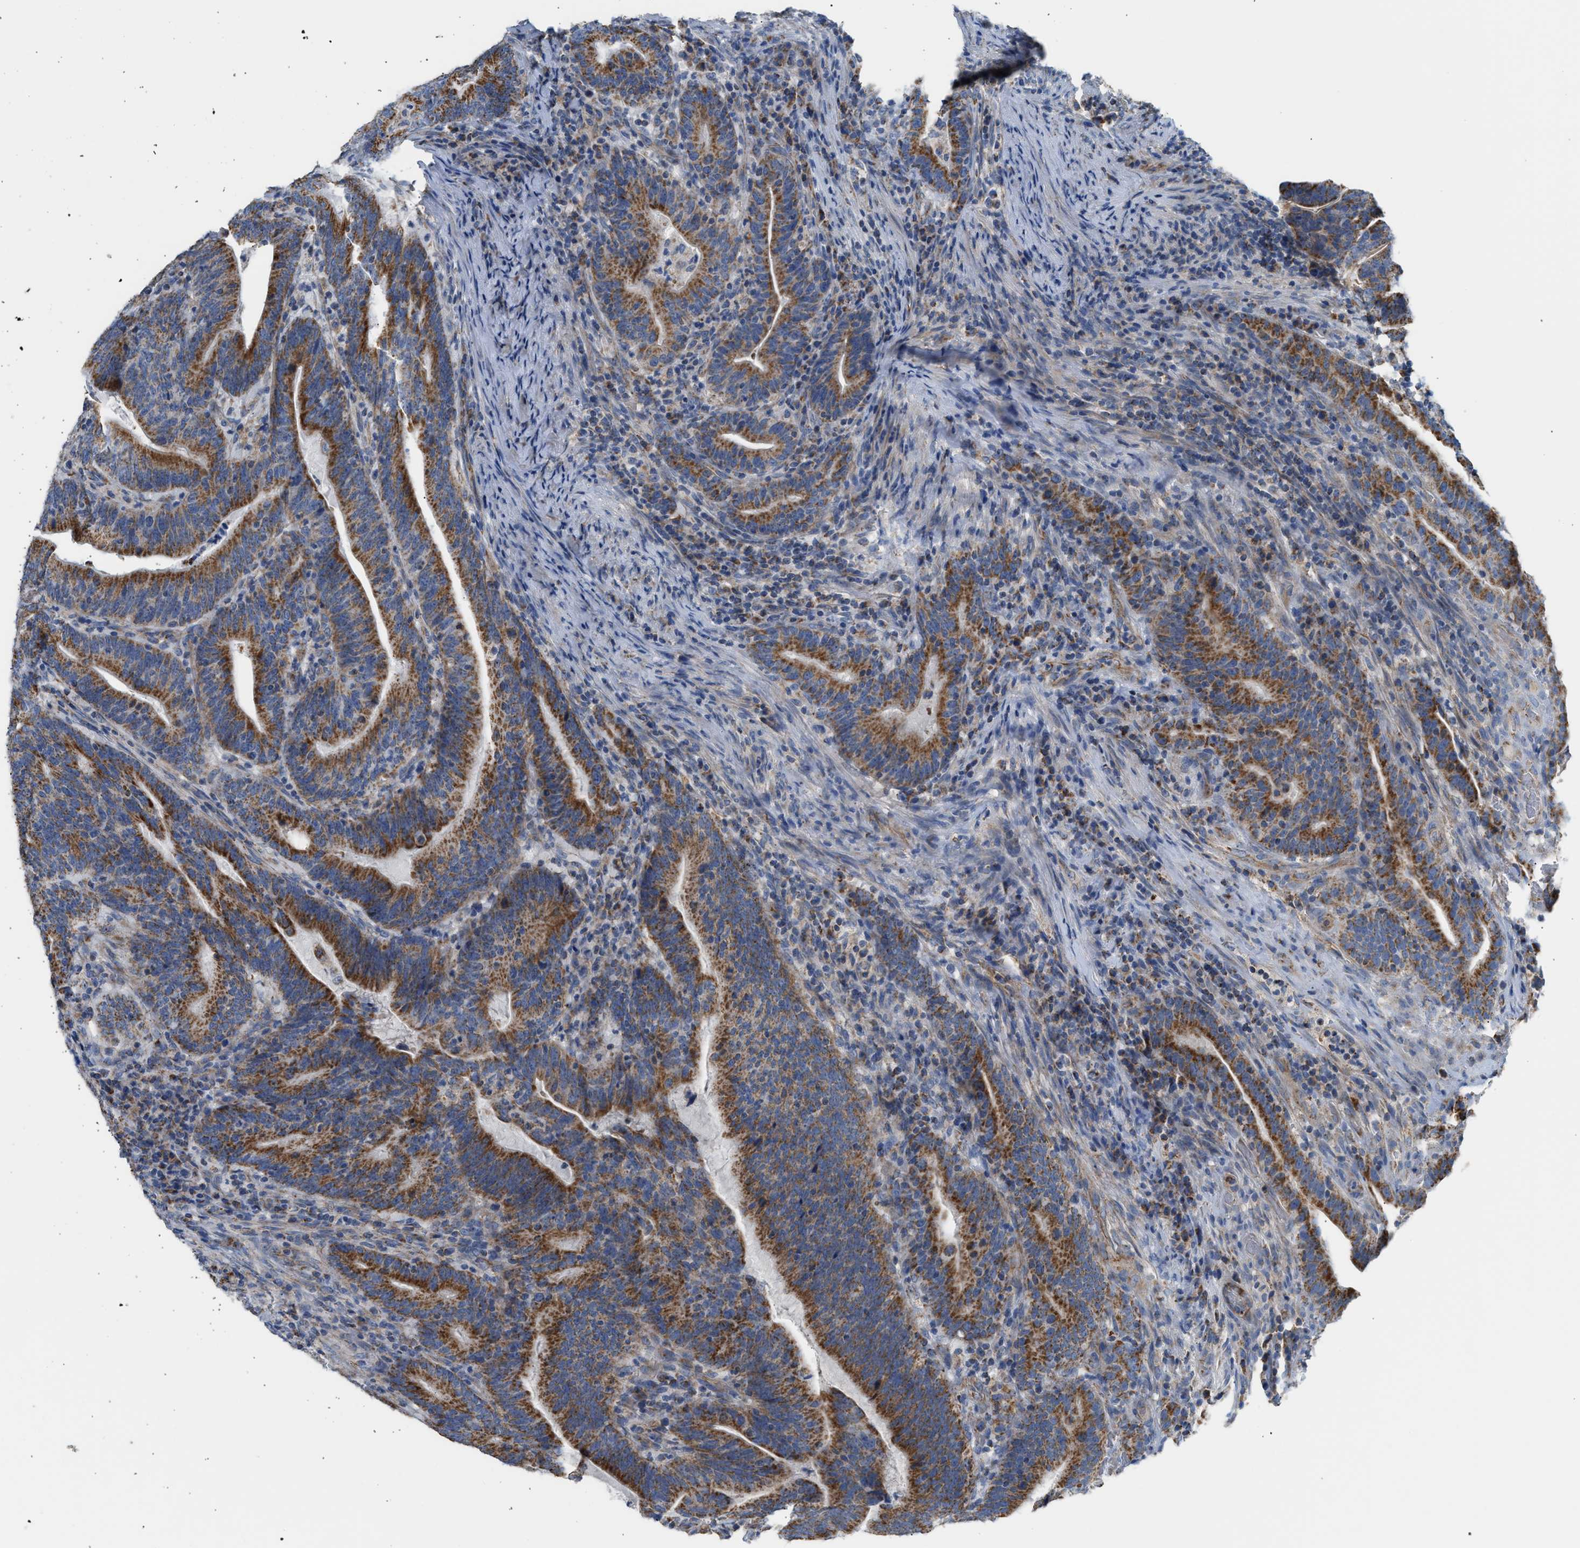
{"staining": {"intensity": "strong", "quantity": ">75%", "location": "cytoplasmic/membranous"}, "tissue": "colorectal cancer", "cell_type": "Tumor cells", "image_type": "cancer", "snomed": [{"axis": "morphology", "description": "Adenocarcinoma, NOS"}, {"axis": "topography", "description": "Colon"}], "caption": "Immunohistochemistry (IHC) photomicrograph of adenocarcinoma (colorectal) stained for a protein (brown), which reveals high levels of strong cytoplasmic/membranous positivity in about >75% of tumor cells.", "gene": "GOT2", "patient": {"sex": "female", "age": 66}}